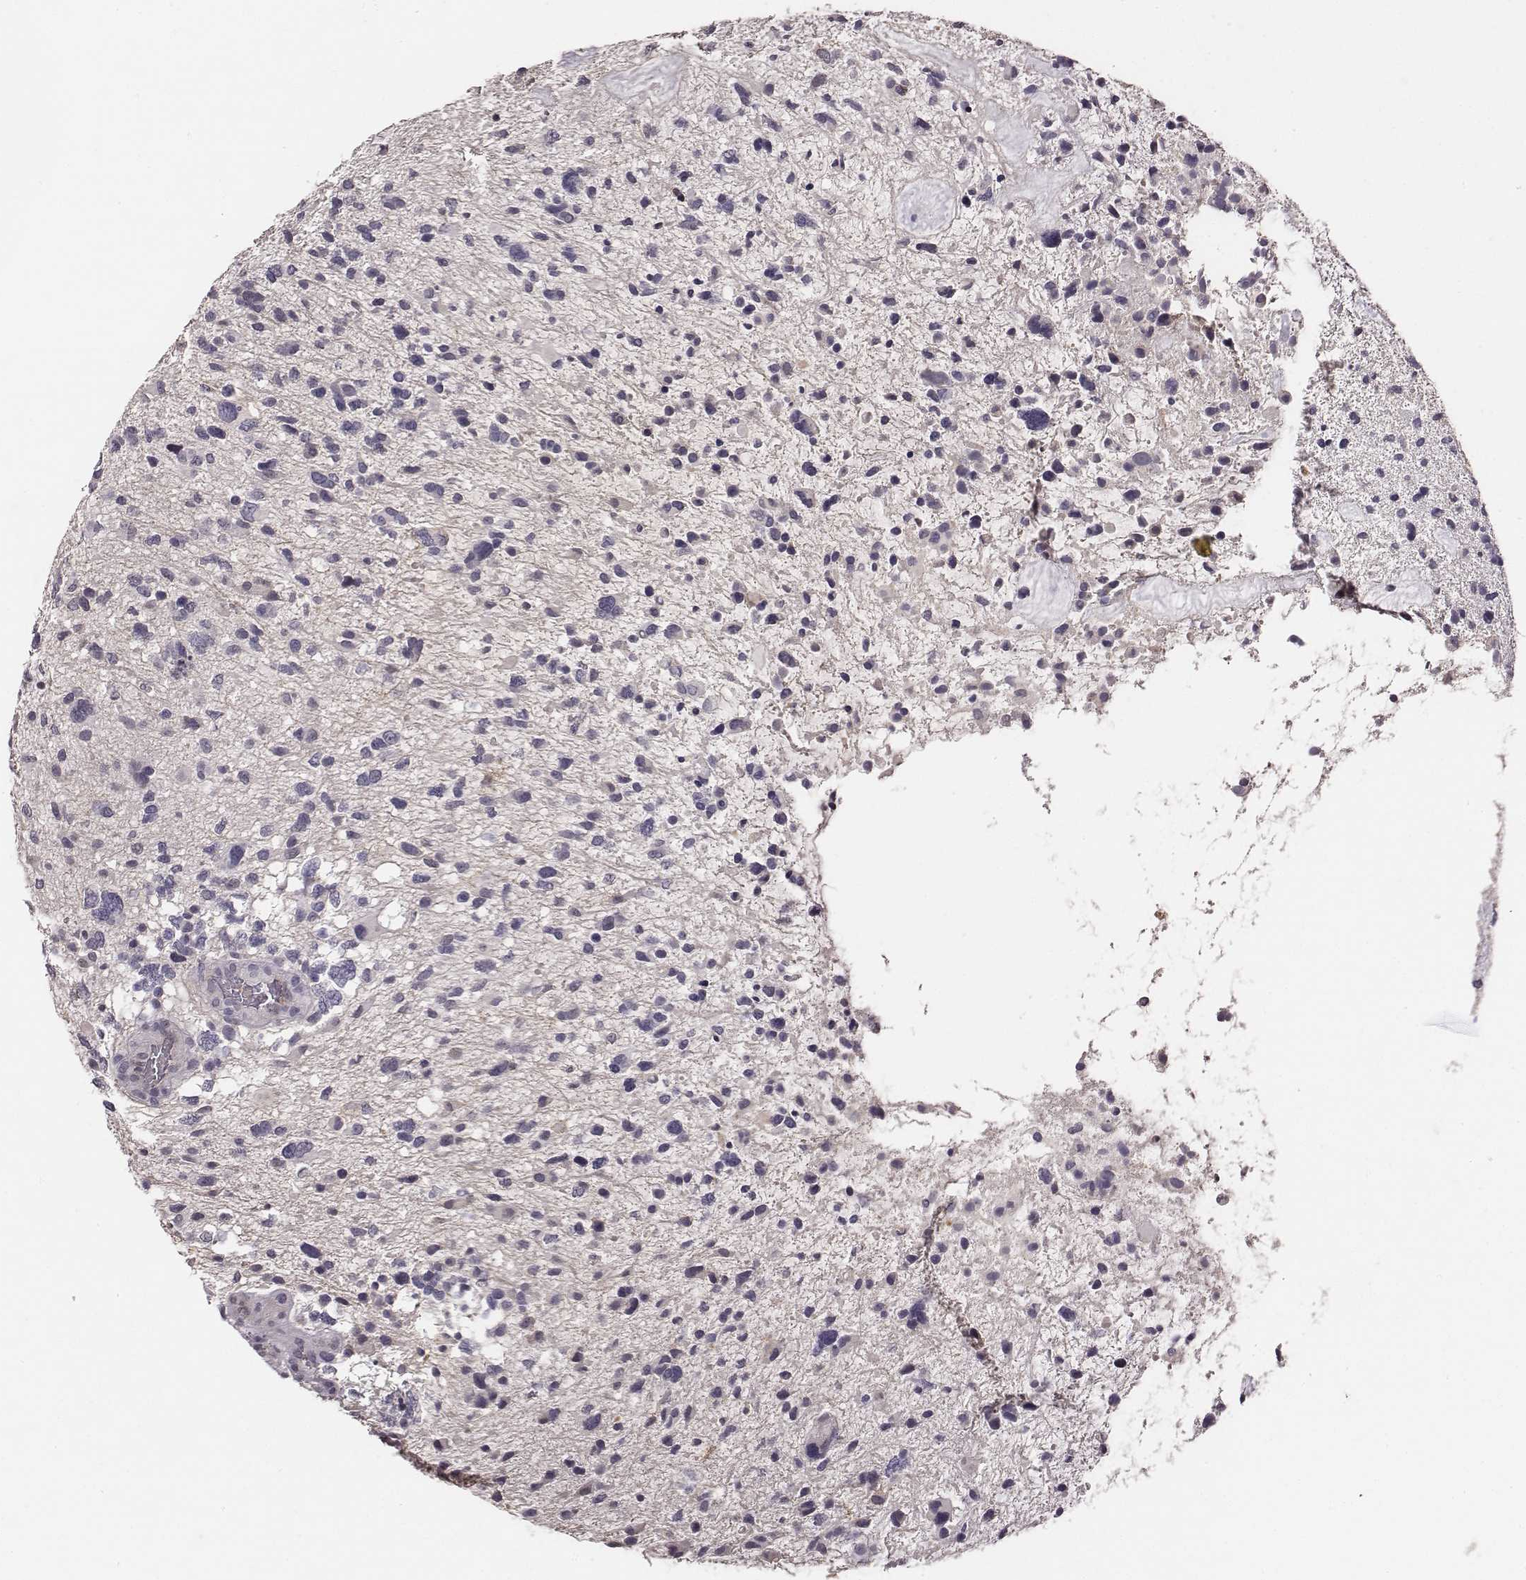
{"staining": {"intensity": "negative", "quantity": "none", "location": "none"}, "tissue": "glioma", "cell_type": "Tumor cells", "image_type": "cancer", "snomed": [{"axis": "morphology", "description": "Glioma, malignant, High grade"}, {"axis": "topography", "description": "Brain"}], "caption": "Tumor cells are negative for brown protein staining in glioma.", "gene": "SLC22A6", "patient": {"sex": "female", "age": 11}}